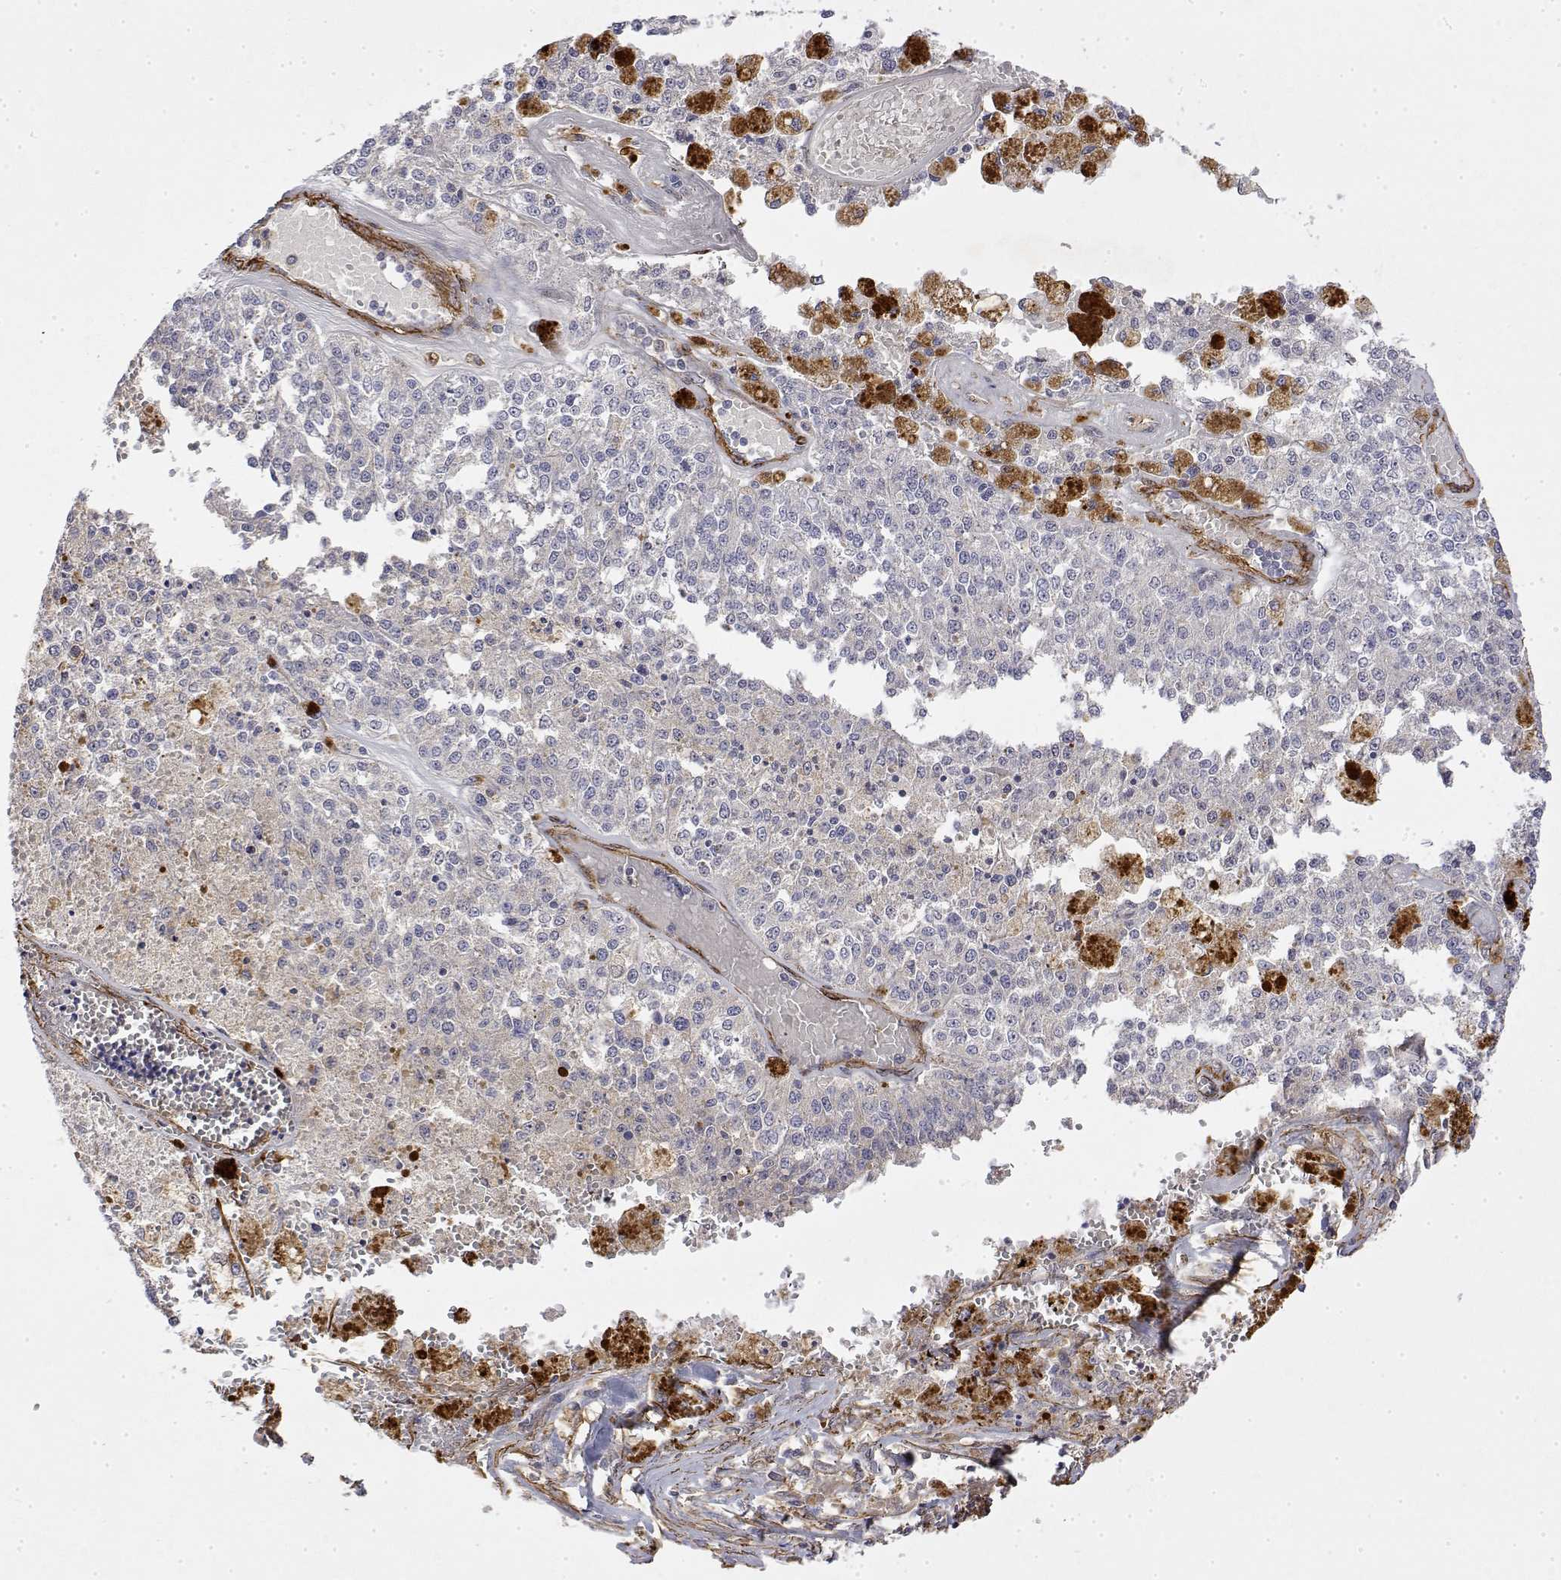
{"staining": {"intensity": "negative", "quantity": "none", "location": "none"}, "tissue": "melanoma", "cell_type": "Tumor cells", "image_type": "cancer", "snomed": [{"axis": "morphology", "description": "Malignant melanoma, Metastatic site"}, {"axis": "topography", "description": "Lymph node"}], "caption": "Immunohistochemistry micrograph of human malignant melanoma (metastatic site) stained for a protein (brown), which reveals no expression in tumor cells. The staining was performed using DAB (3,3'-diaminobenzidine) to visualize the protein expression in brown, while the nuclei were stained in blue with hematoxylin (Magnification: 20x).", "gene": "SOWAHD", "patient": {"sex": "female", "age": 64}}